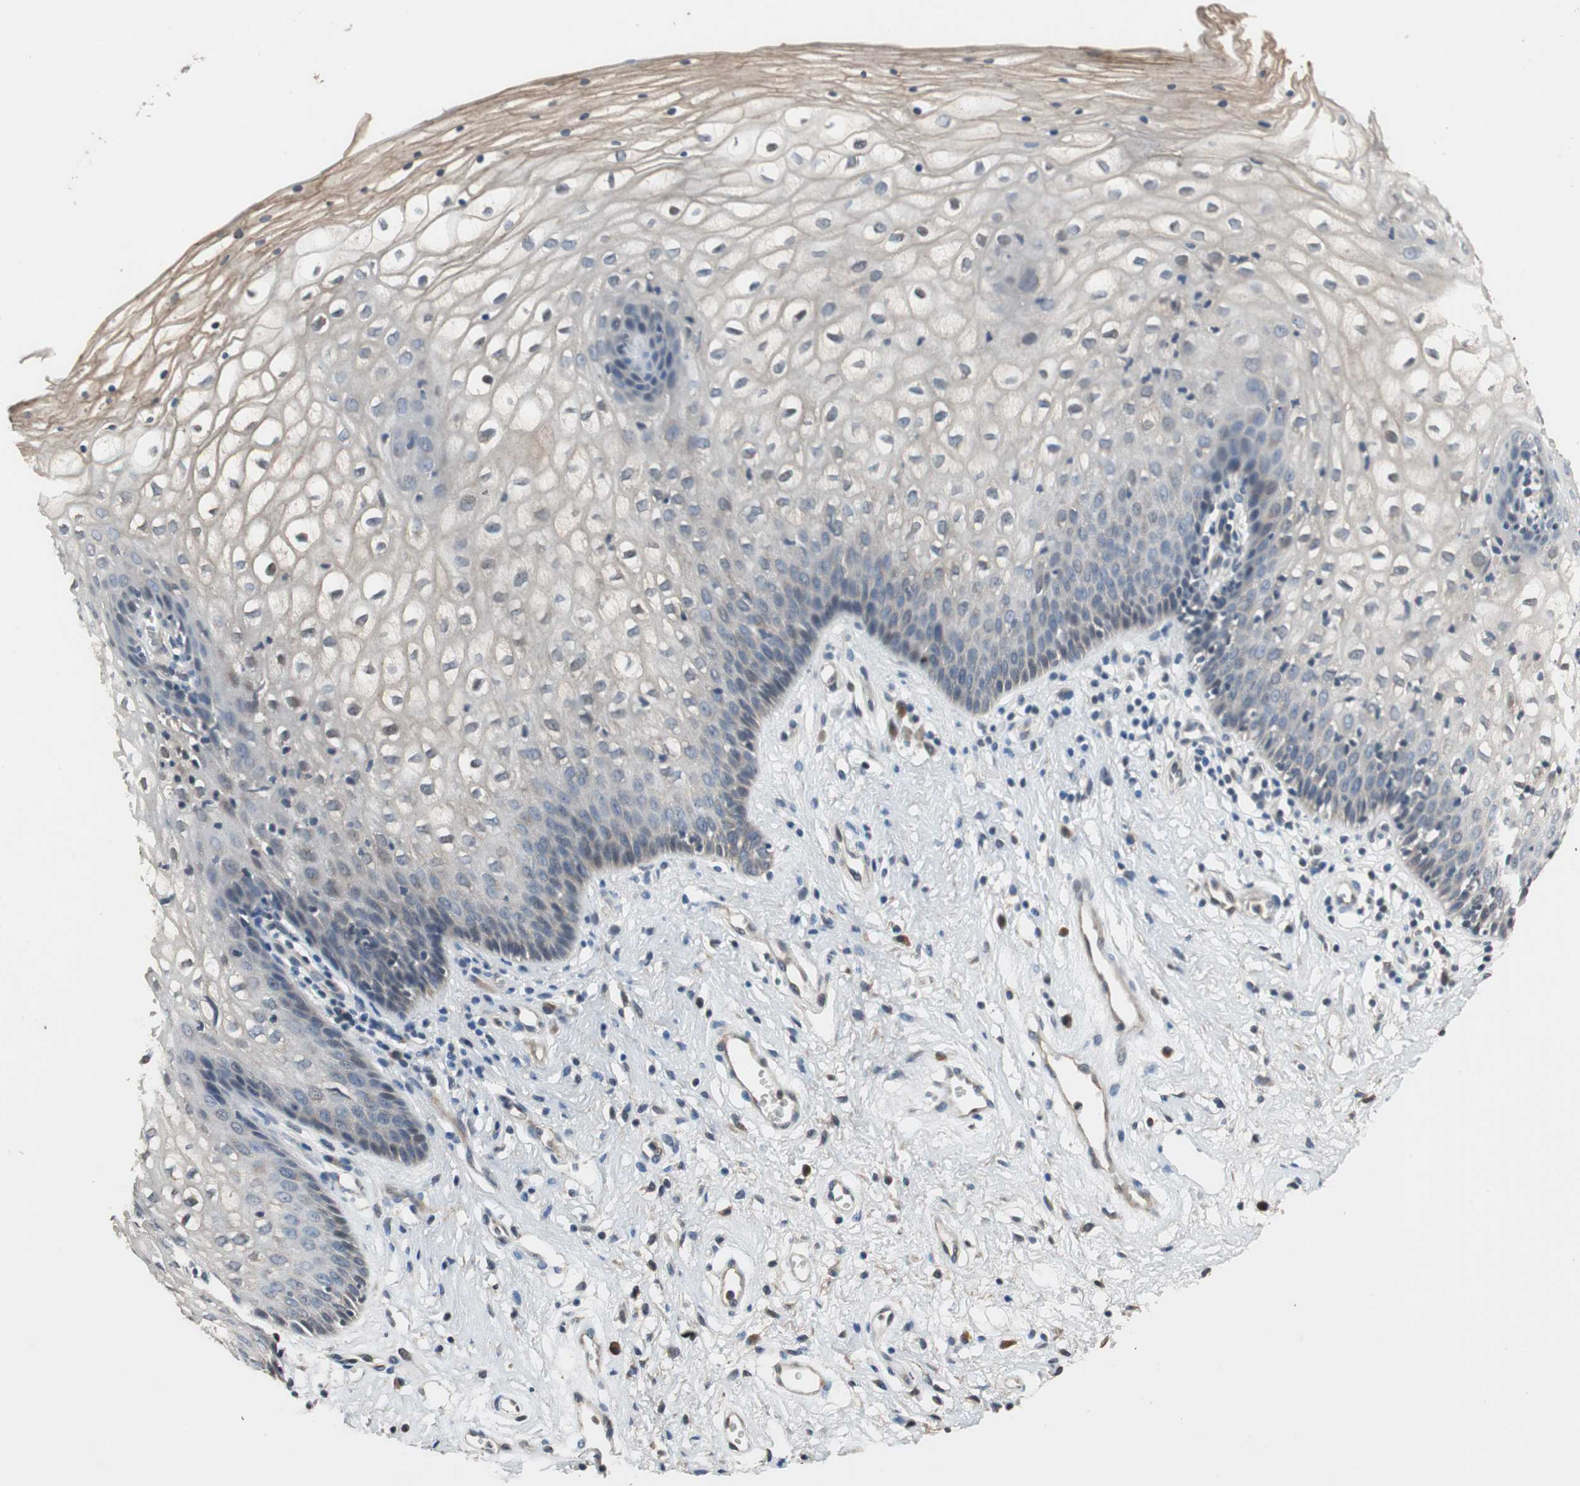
{"staining": {"intensity": "weak", "quantity": "<25%", "location": "cytoplasmic/membranous"}, "tissue": "vagina", "cell_type": "Squamous epithelial cells", "image_type": "normal", "snomed": [{"axis": "morphology", "description": "Normal tissue, NOS"}, {"axis": "topography", "description": "Vagina"}], "caption": "This is an IHC photomicrograph of unremarkable vagina. There is no positivity in squamous epithelial cells.", "gene": "PI4KB", "patient": {"sex": "female", "age": 34}}